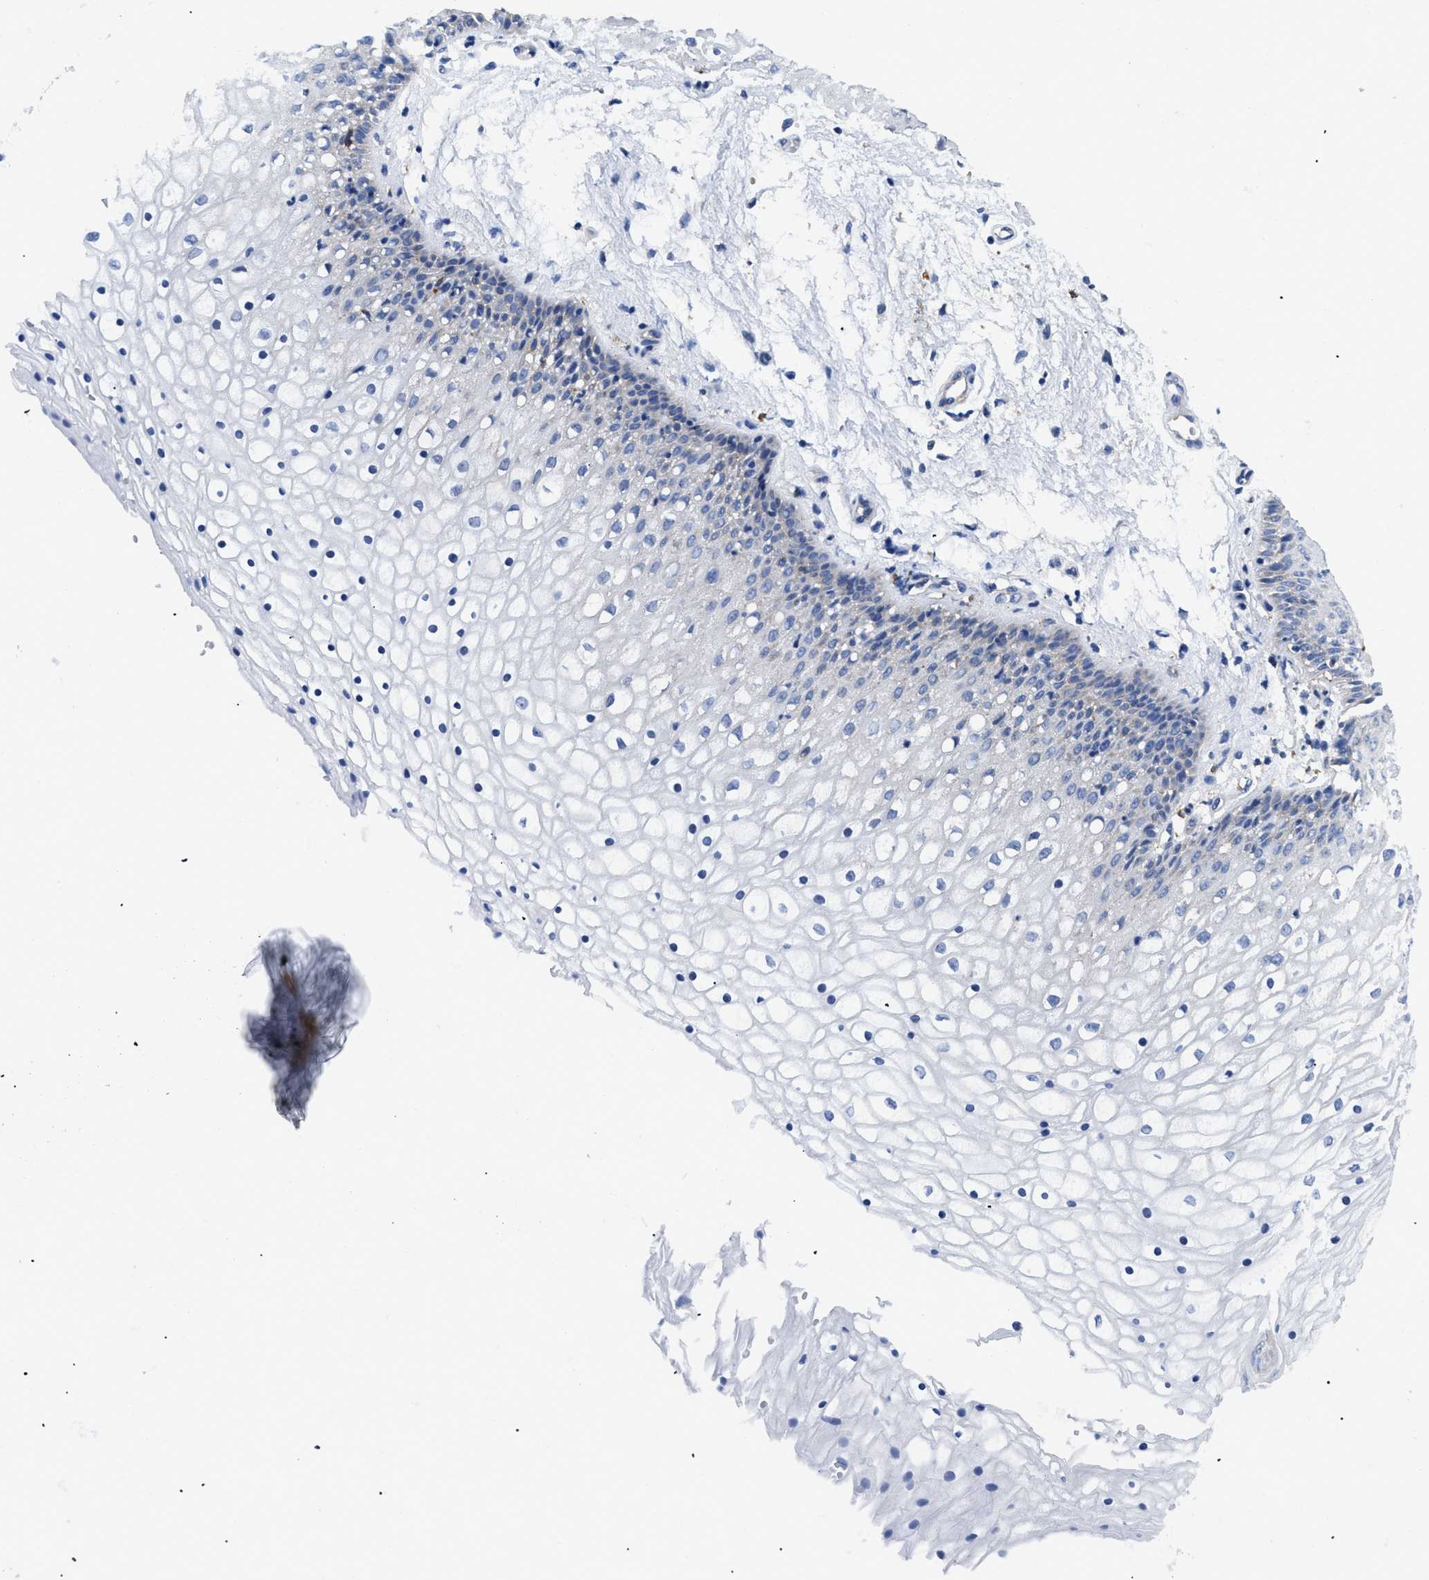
{"staining": {"intensity": "negative", "quantity": "none", "location": "none"}, "tissue": "vagina", "cell_type": "Squamous epithelial cells", "image_type": "normal", "snomed": [{"axis": "morphology", "description": "Normal tissue, NOS"}, {"axis": "topography", "description": "Vagina"}], "caption": "Photomicrograph shows no significant protein staining in squamous epithelial cells of unremarkable vagina.", "gene": "HLA", "patient": {"sex": "female", "age": 34}}